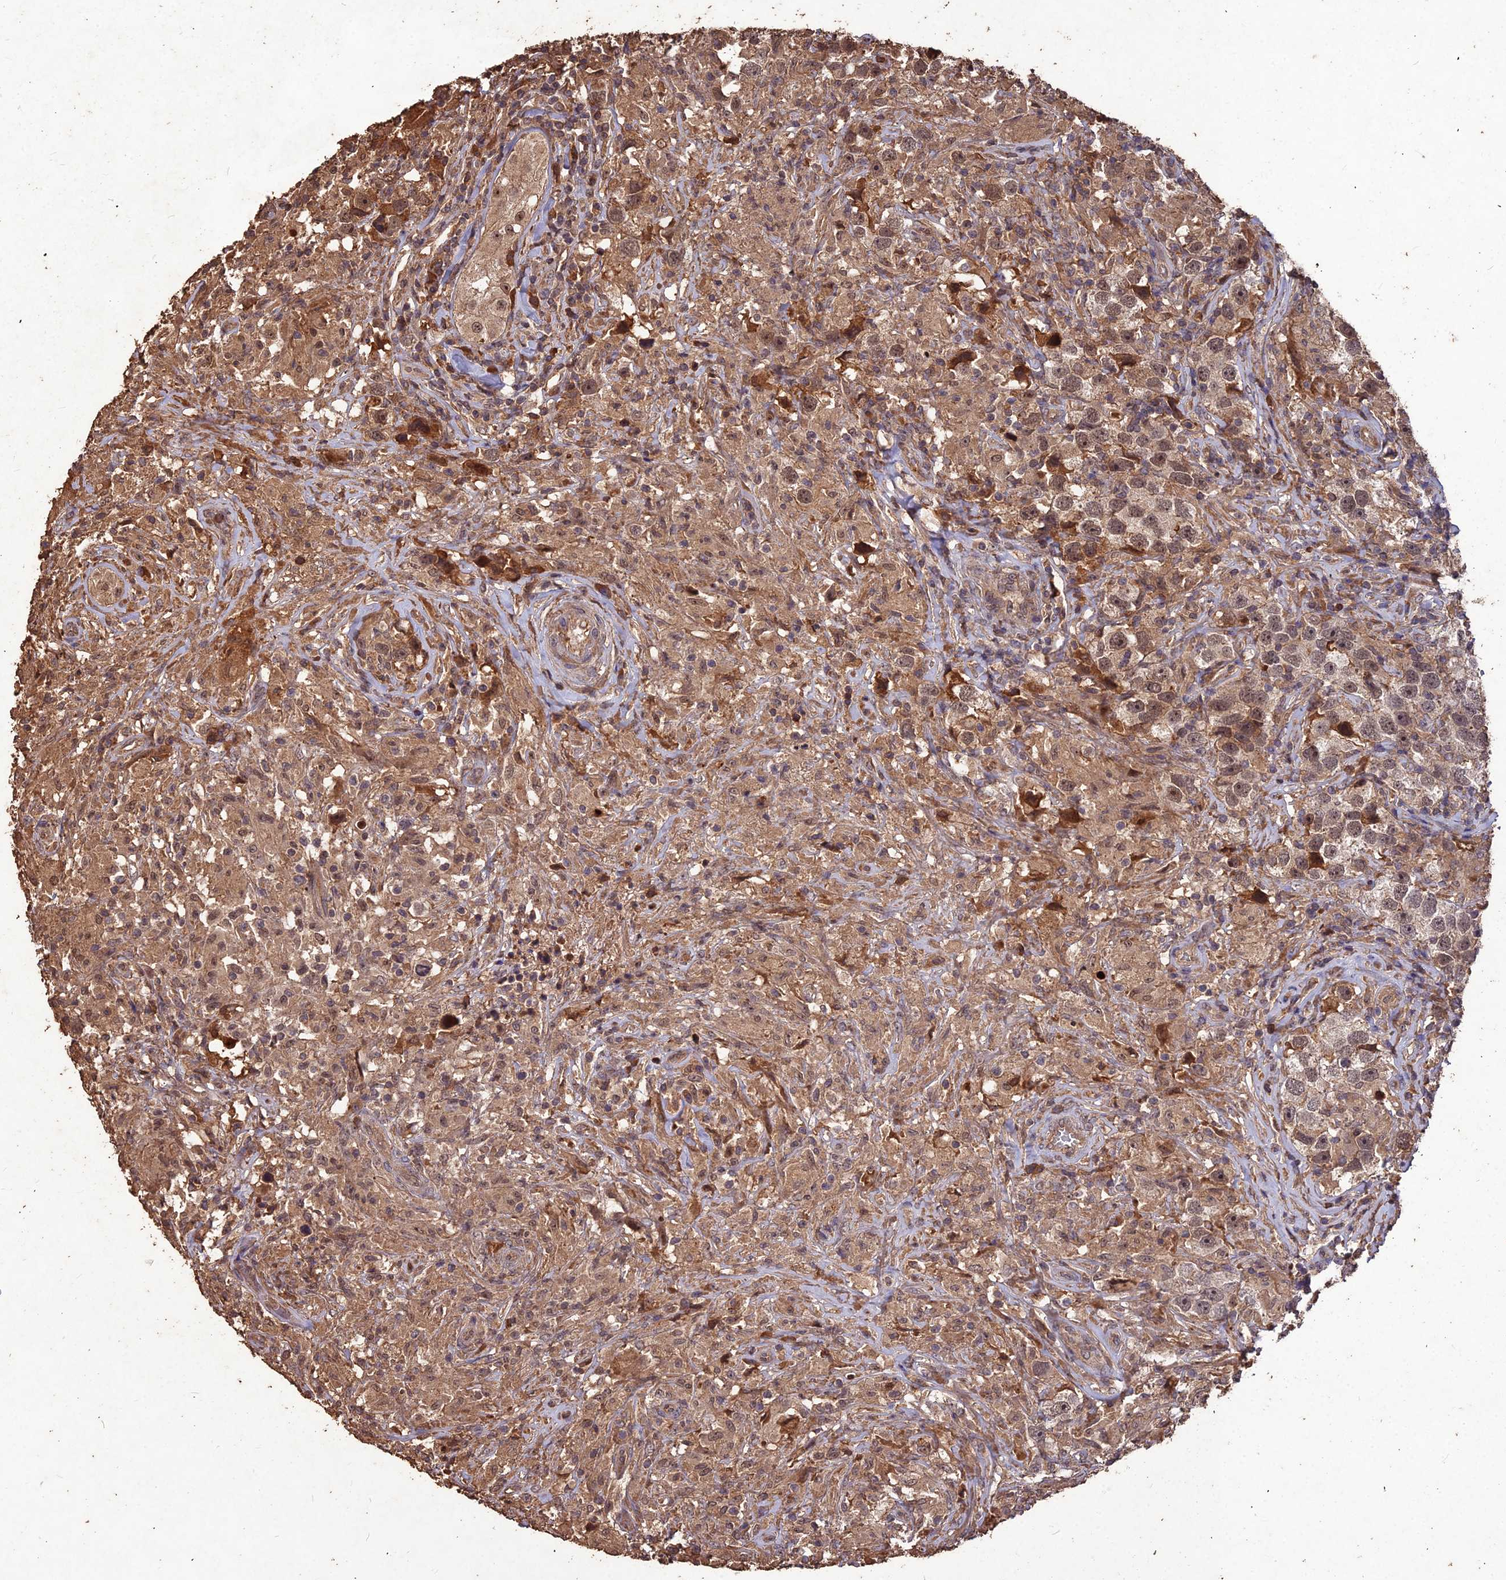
{"staining": {"intensity": "moderate", "quantity": ">75%", "location": "cytoplasmic/membranous,nuclear"}, "tissue": "testis cancer", "cell_type": "Tumor cells", "image_type": "cancer", "snomed": [{"axis": "morphology", "description": "Seminoma, NOS"}, {"axis": "topography", "description": "Testis"}], "caption": "Human testis cancer (seminoma) stained with a protein marker demonstrates moderate staining in tumor cells.", "gene": "SYMPK", "patient": {"sex": "male", "age": 49}}